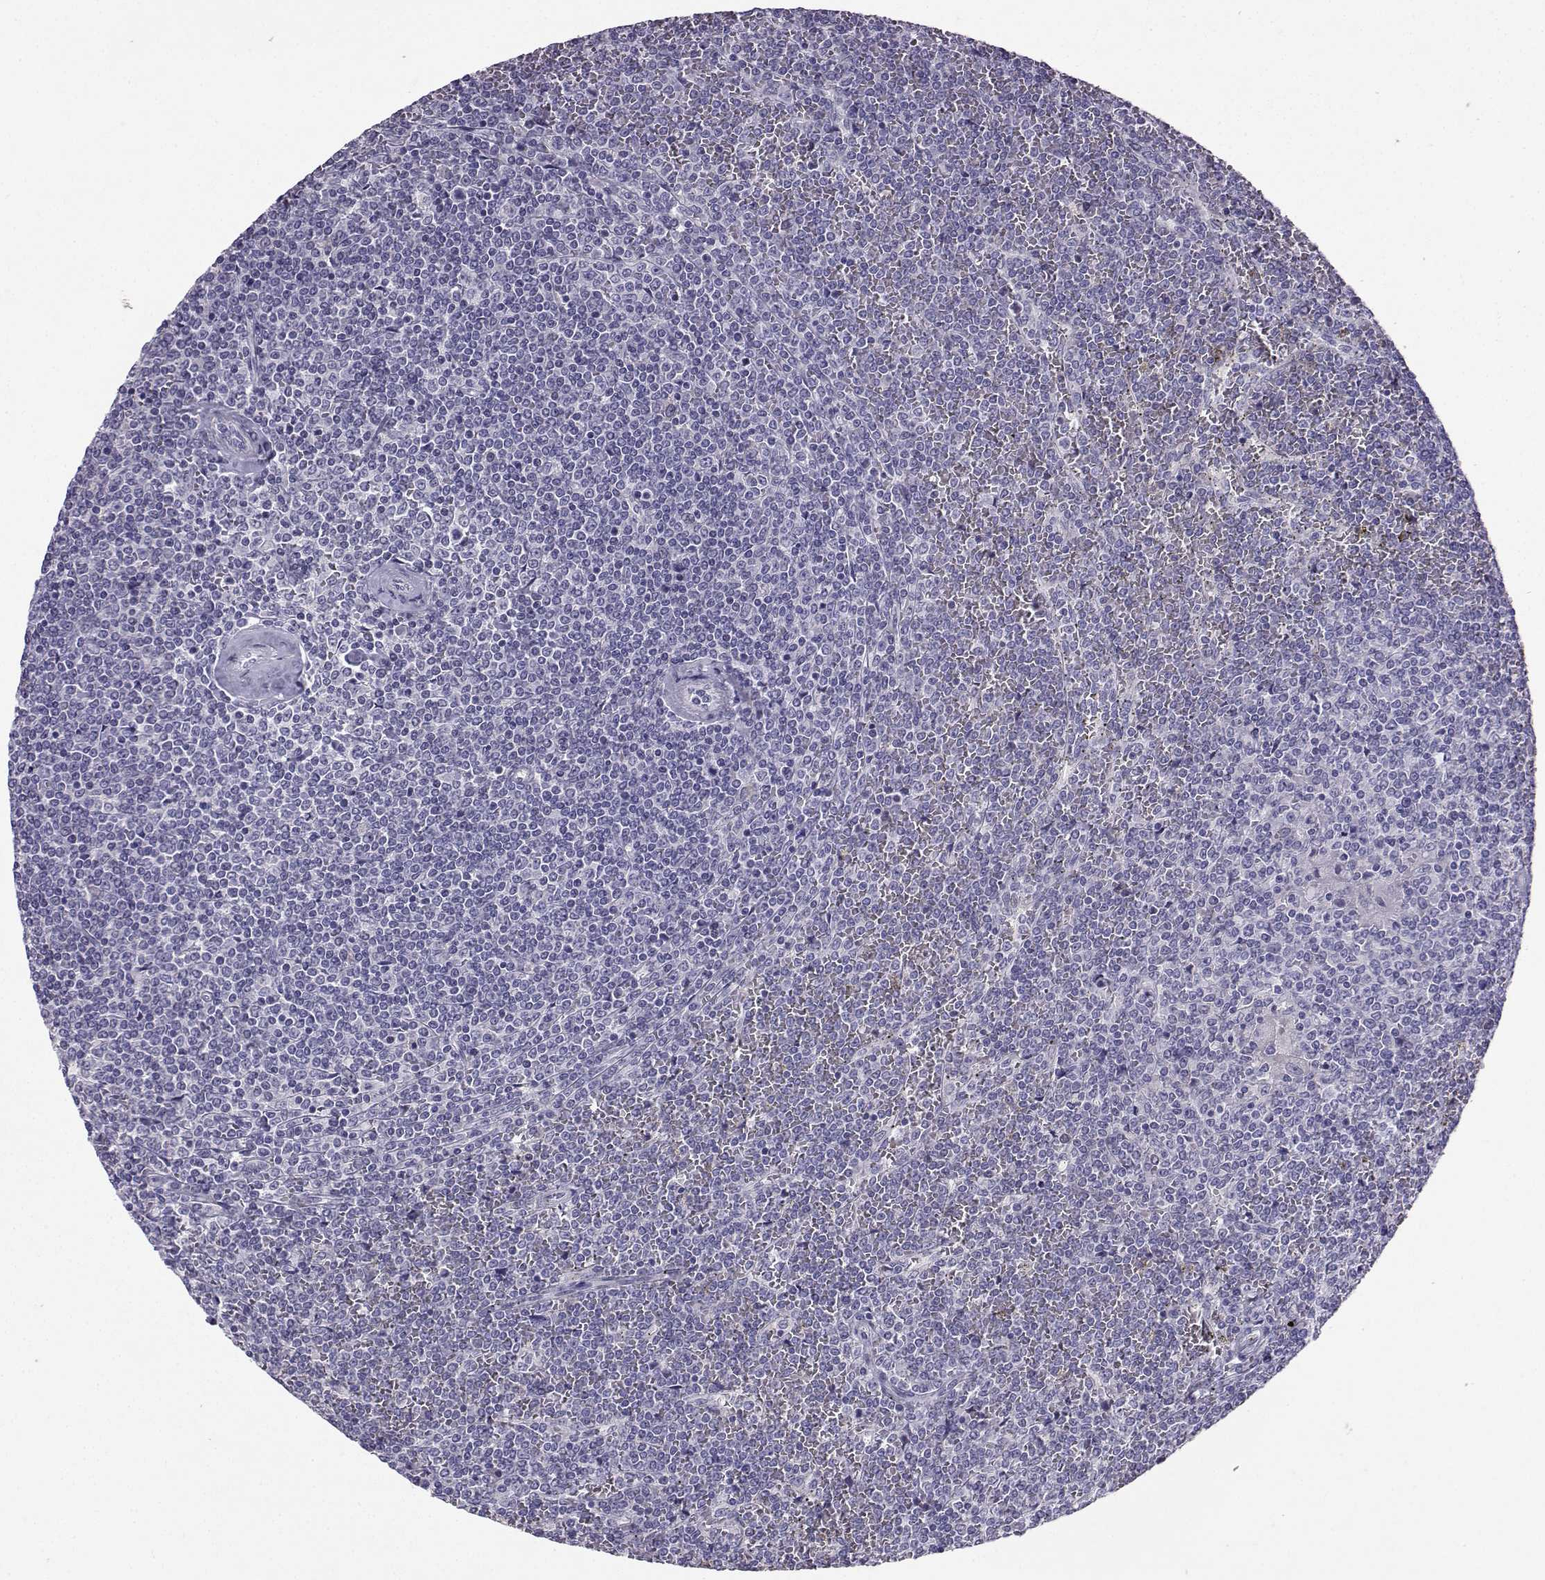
{"staining": {"intensity": "negative", "quantity": "none", "location": "none"}, "tissue": "lymphoma", "cell_type": "Tumor cells", "image_type": "cancer", "snomed": [{"axis": "morphology", "description": "Malignant lymphoma, non-Hodgkin's type, Low grade"}, {"axis": "topography", "description": "Spleen"}], "caption": "IHC image of neoplastic tissue: human lymphoma stained with DAB exhibits no significant protein staining in tumor cells.", "gene": "CARTPT", "patient": {"sex": "female", "age": 19}}